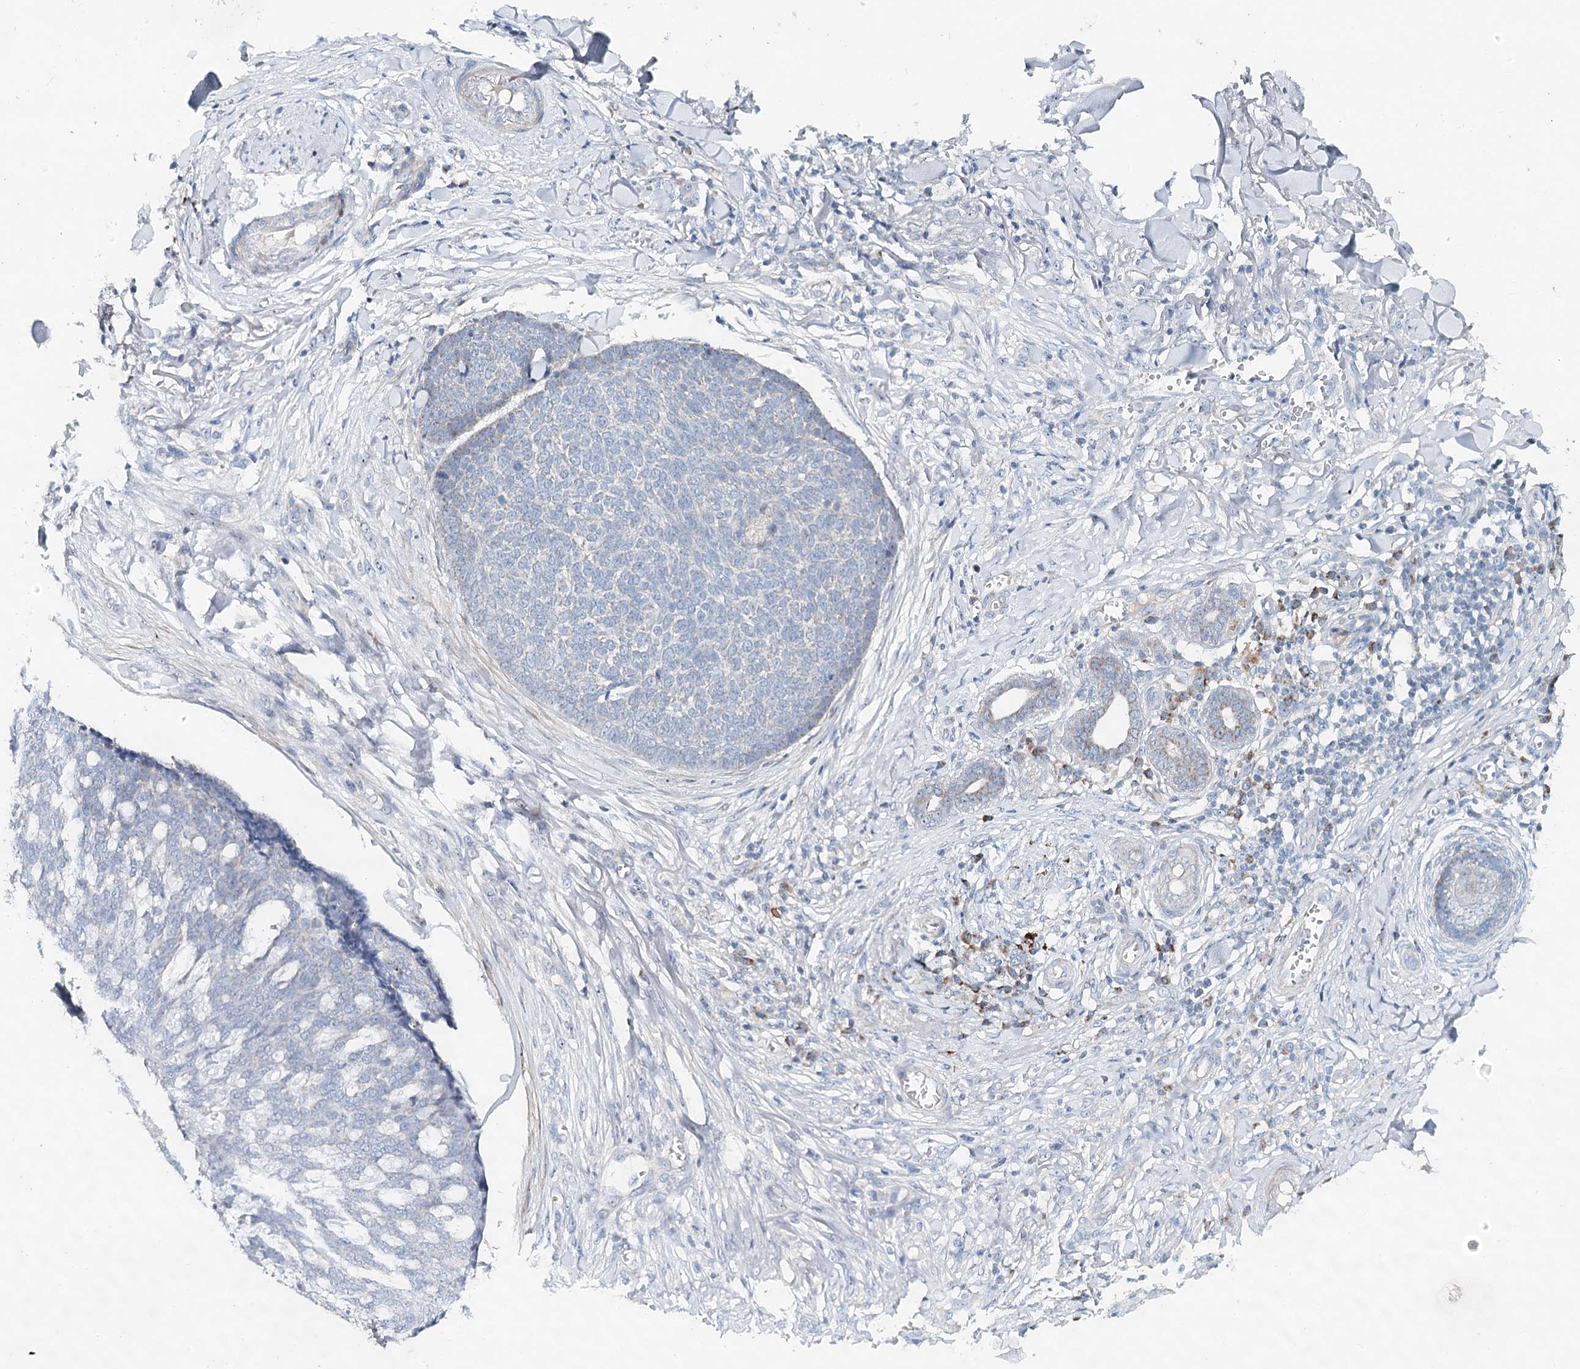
{"staining": {"intensity": "negative", "quantity": "none", "location": "none"}, "tissue": "skin cancer", "cell_type": "Tumor cells", "image_type": "cancer", "snomed": [{"axis": "morphology", "description": "Basal cell carcinoma"}, {"axis": "topography", "description": "Skin"}], "caption": "Human skin cancer stained for a protein using immunohistochemistry shows no positivity in tumor cells.", "gene": "RBM43", "patient": {"sex": "male", "age": 84}}